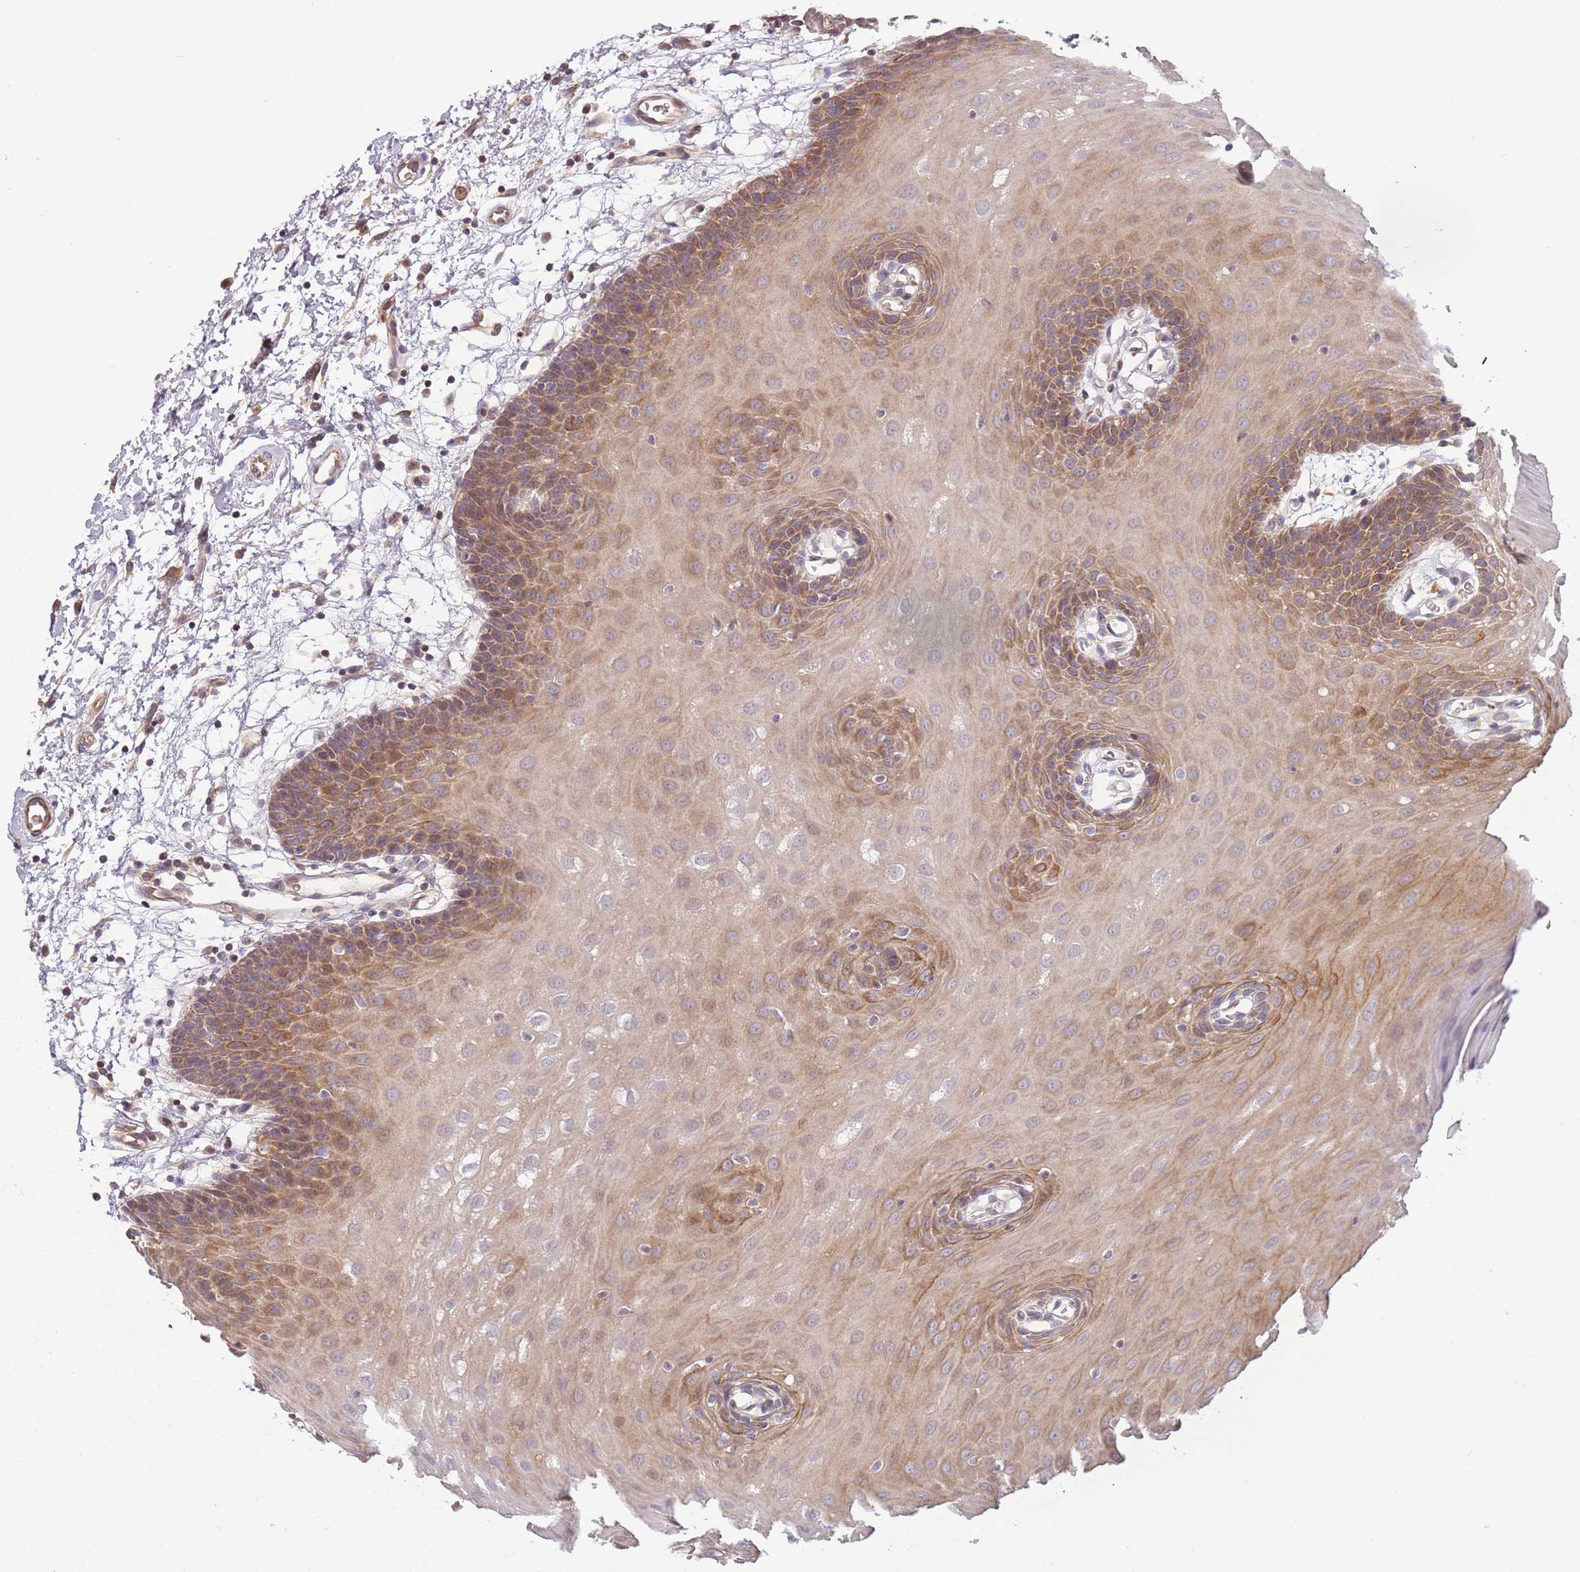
{"staining": {"intensity": "moderate", "quantity": ">75%", "location": "cytoplasmic/membranous"}, "tissue": "oral mucosa", "cell_type": "Squamous epithelial cells", "image_type": "normal", "snomed": [{"axis": "morphology", "description": "Normal tissue, NOS"}, {"axis": "topography", "description": "Skeletal muscle"}, {"axis": "topography", "description": "Oral tissue"}, {"axis": "topography", "description": "Salivary gland"}, {"axis": "topography", "description": "Peripheral nerve tissue"}], "caption": "Immunohistochemical staining of unremarkable human oral mucosa shows medium levels of moderate cytoplasmic/membranous expression in about >75% of squamous epithelial cells. (brown staining indicates protein expression, while blue staining denotes nuclei).", "gene": "RNF128", "patient": {"sex": "male", "age": 54}}